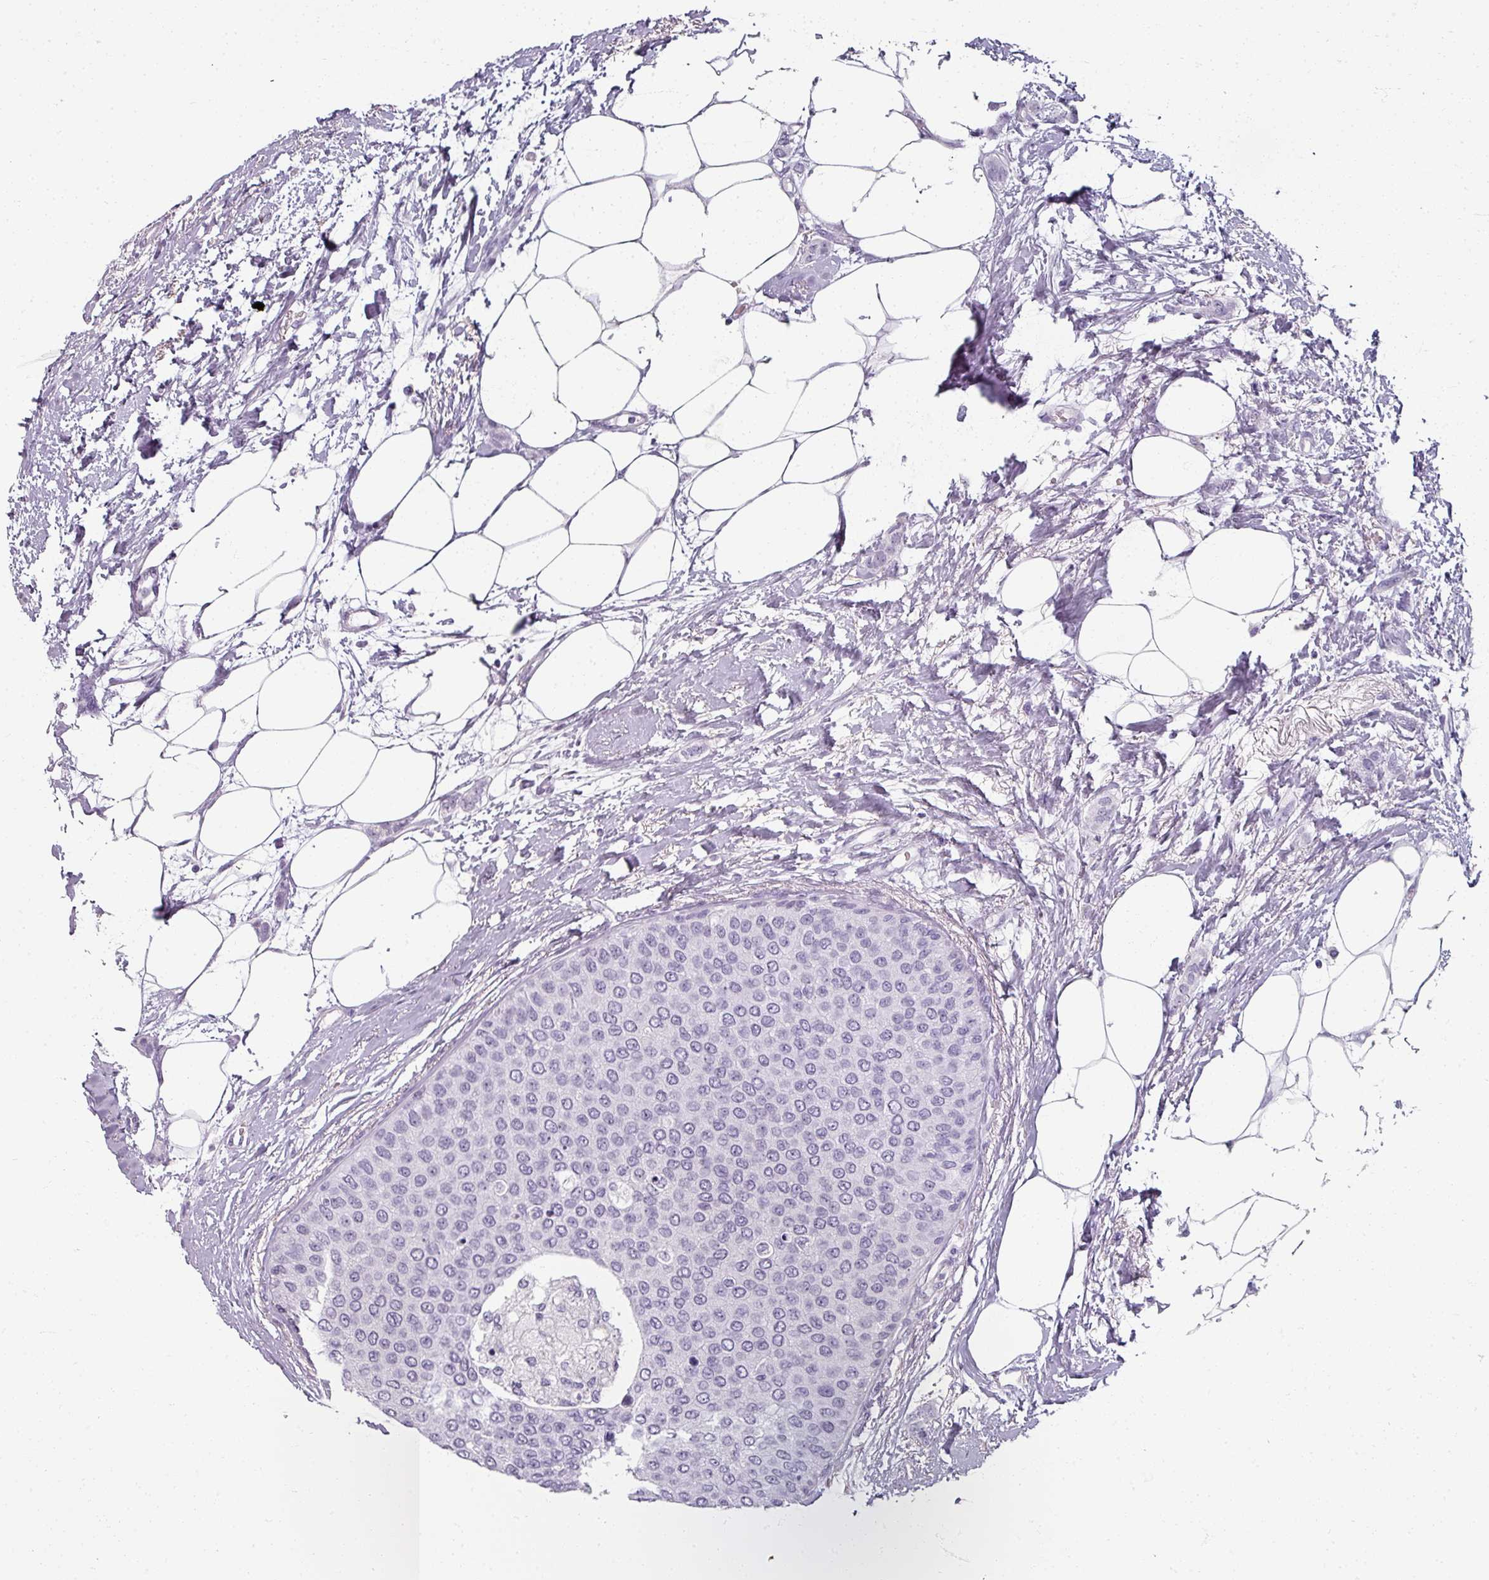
{"staining": {"intensity": "negative", "quantity": "none", "location": "none"}, "tissue": "breast cancer", "cell_type": "Tumor cells", "image_type": "cancer", "snomed": [{"axis": "morphology", "description": "Duct carcinoma"}, {"axis": "topography", "description": "Breast"}], "caption": "A high-resolution micrograph shows IHC staining of invasive ductal carcinoma (breast), which shows no significant expression in tumor cells.", "gene": "REG3G", "patient": {"sex": "female", "age": 72}}